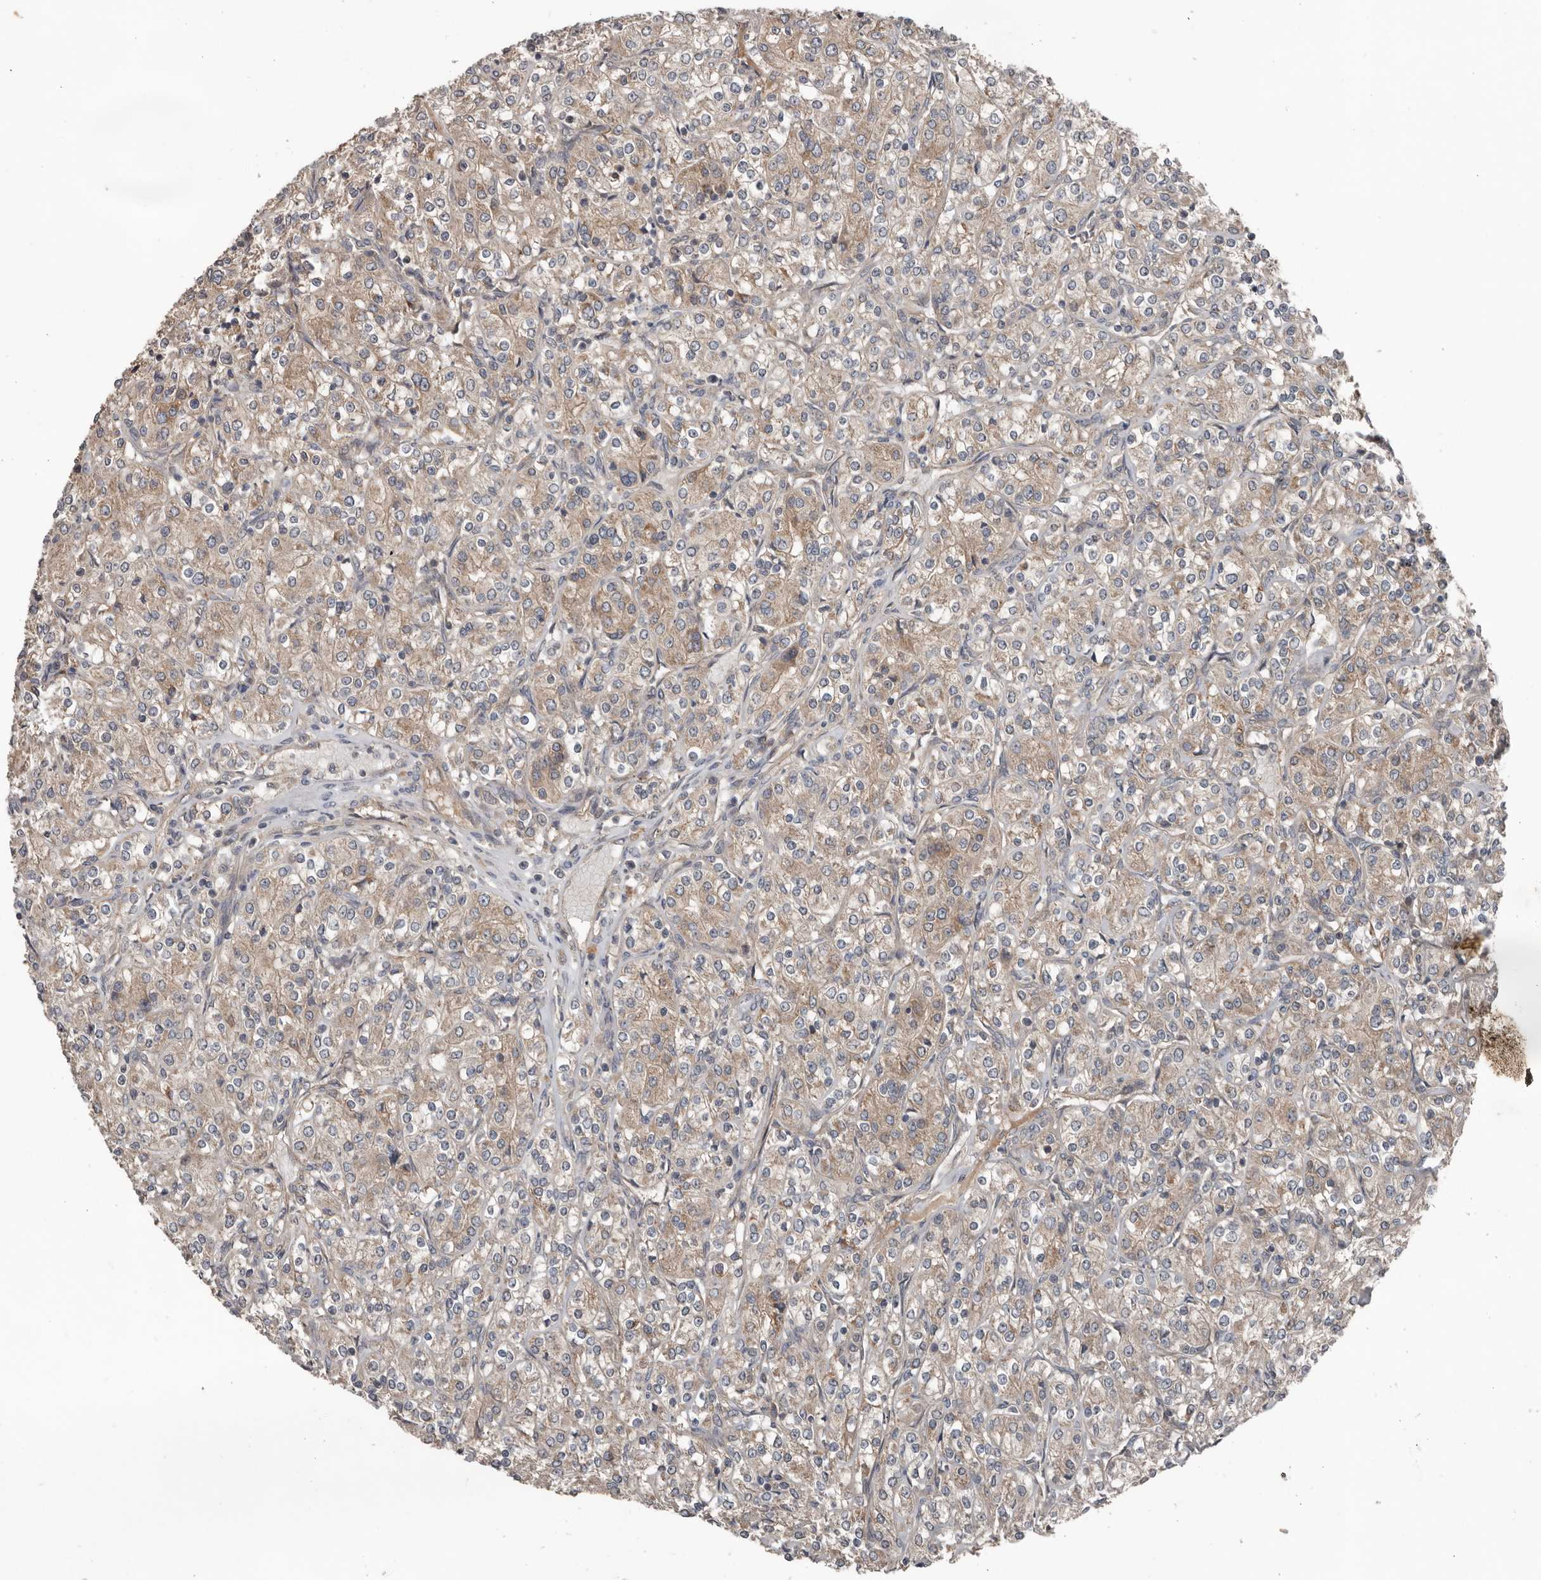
{"staining": {"intensity": "weak", "quantity": ">75%", "location": "cytoplasmic/membranous"}, "tissue": "renal cancer", "cell_type": "Tumor cells", "image_type": "cancer", "snomed": [{"axis": "morphology", "description": "Adenocarcinoma, NOS"}, {"axis": "topography", "description": "Kidney"}], "caption": "There is low levels of weak cytoplasmic/membranous staining in tumor cells of renal adenocarcinoma, as demonstrated by immunohistochemical staining (brown color).", "gene": "DNAJB4", "patient": {"sex": "male", "age": 77}}